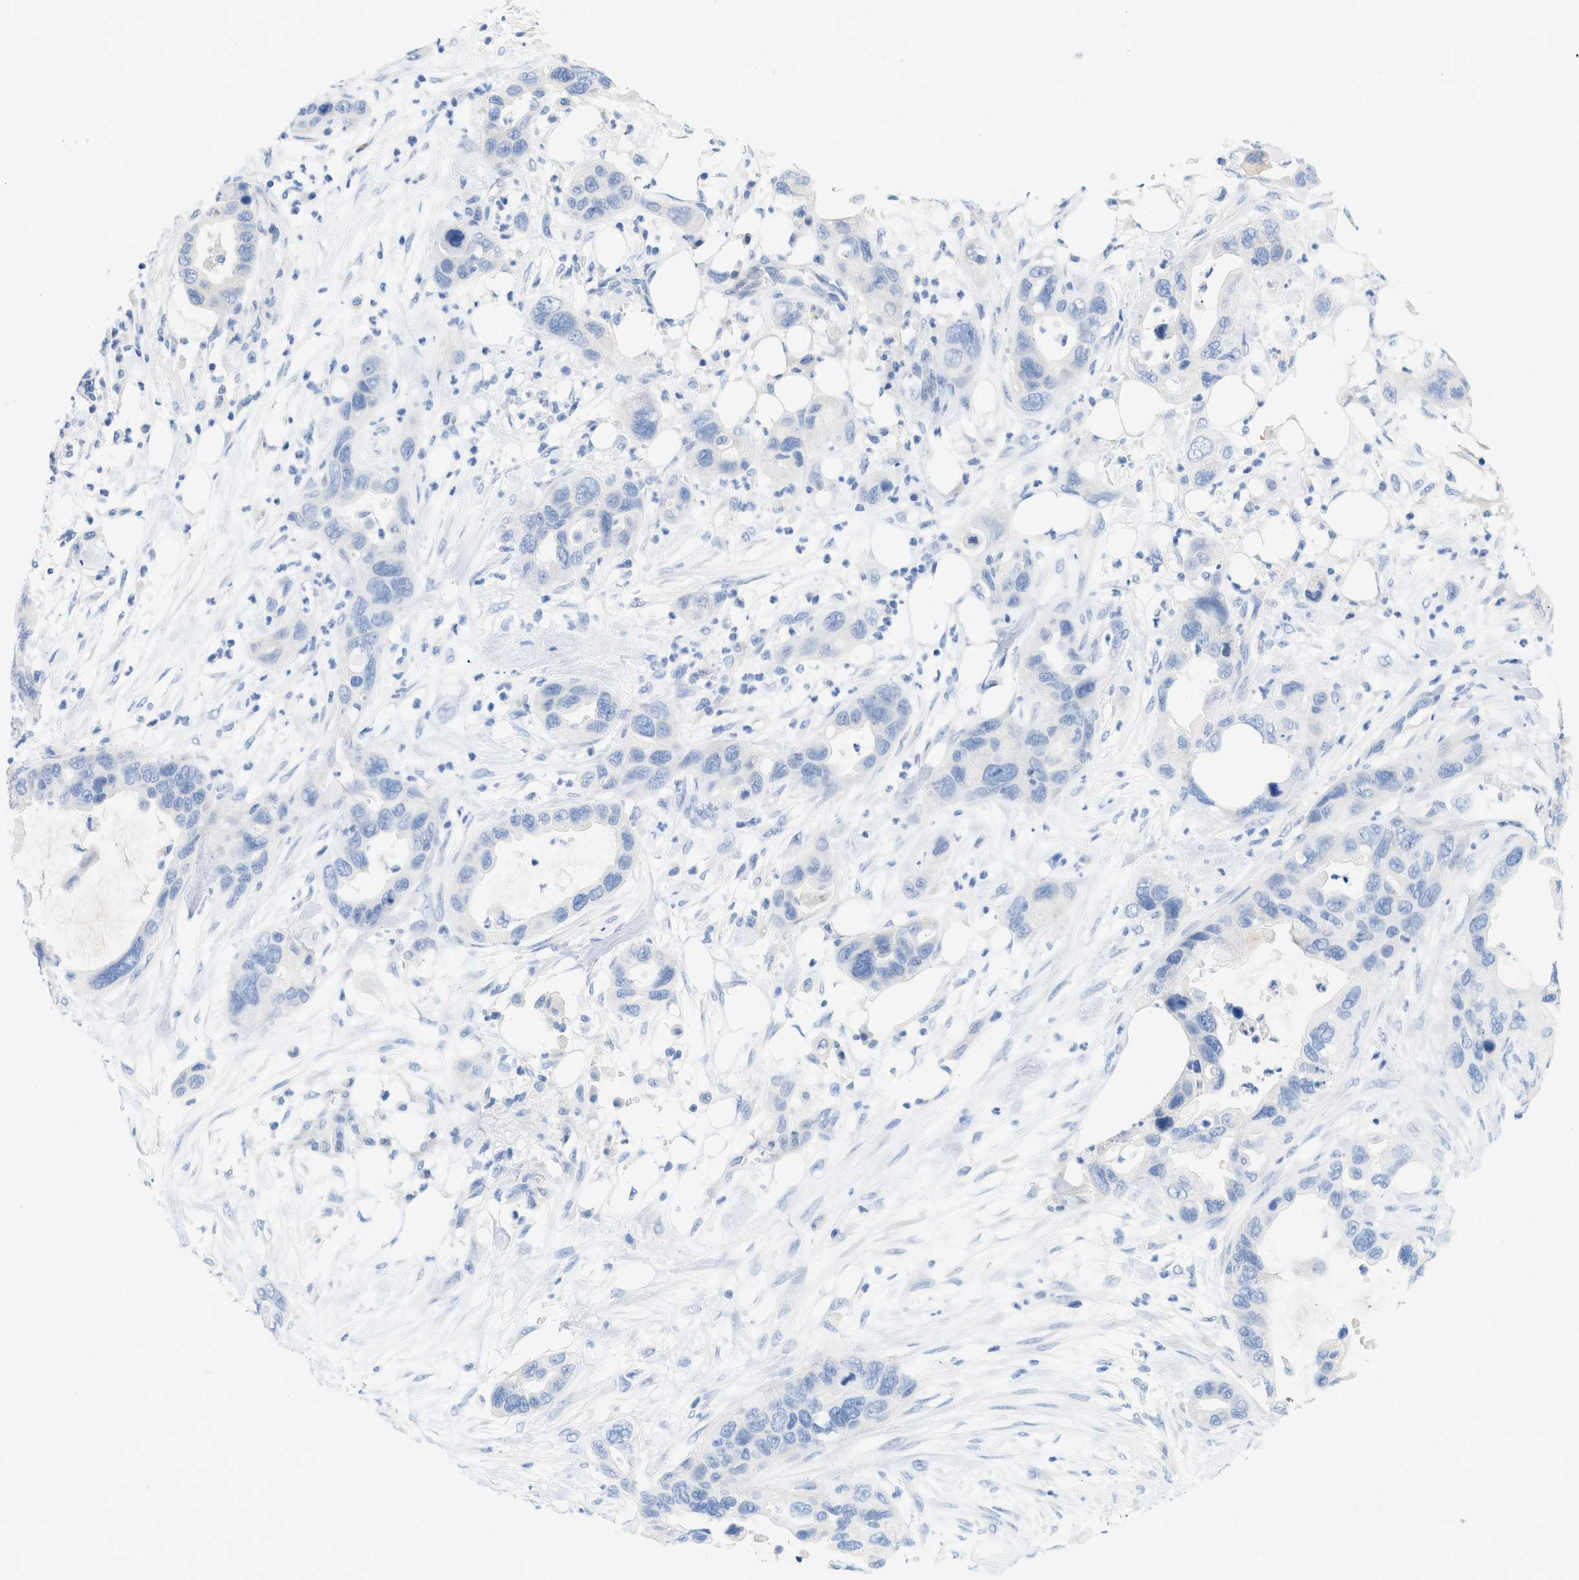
{"staining": {"intensity": "negative", "quantity": "none", "location": "none"}, "tissue": "pancreatic cancer", "cell_type": "Tumor cells", "image_type": "cancer", "snomed": [{"axis": "morphology", "description": "Adenocarcinoma, NOS"}, {"axis": "topography", "description": "Pancreas"}], "caption": "Immunohistochemistry image of neoplastic tissue: pancreatic adenocarcinoma stained with DAB (3,3'-diaminobenzidine) shows no significant protein expression in tumor cells.", "gene": "PAPPA", "patient": {"sex": "female", "age": 71}}